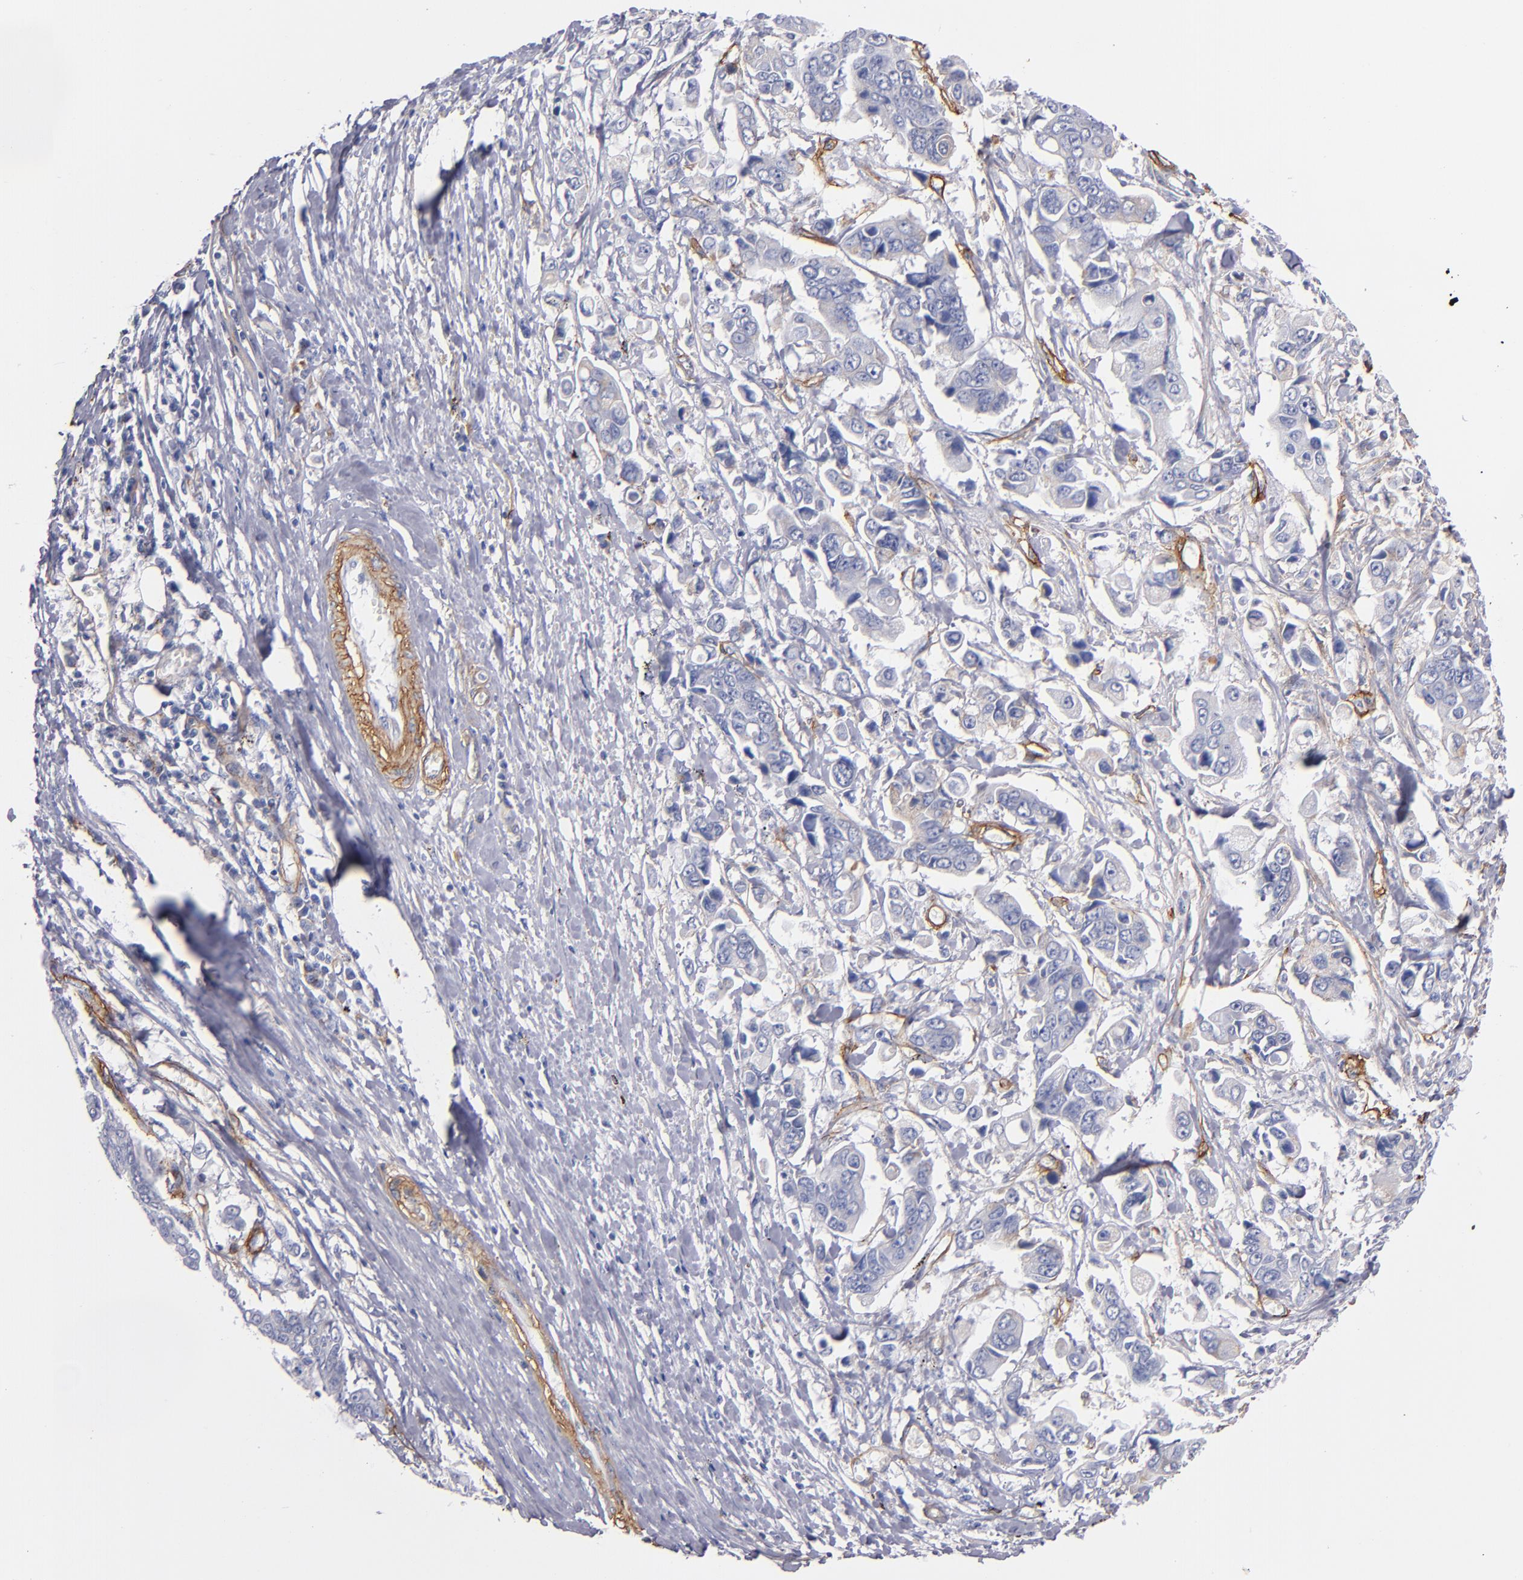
{"staining": {"intensity": "weak", "quantity": "<25%", "location": "cytoplasmic/membranous"}, "tissue": "stomach cancer", "cell_type": "Tumor cells", "image_type": "cancer", "snomed": [{"axis": "morphology", "description": "Adenocarcinoma, NOS"}, {"axis": "topography", "description": "Stomach, upper"}], "caption": "Tumor cells are negative for brown protein staining in stomach cancer.", "gene": "LAMC1", "patient": {"sex": "male", "age": 80}}